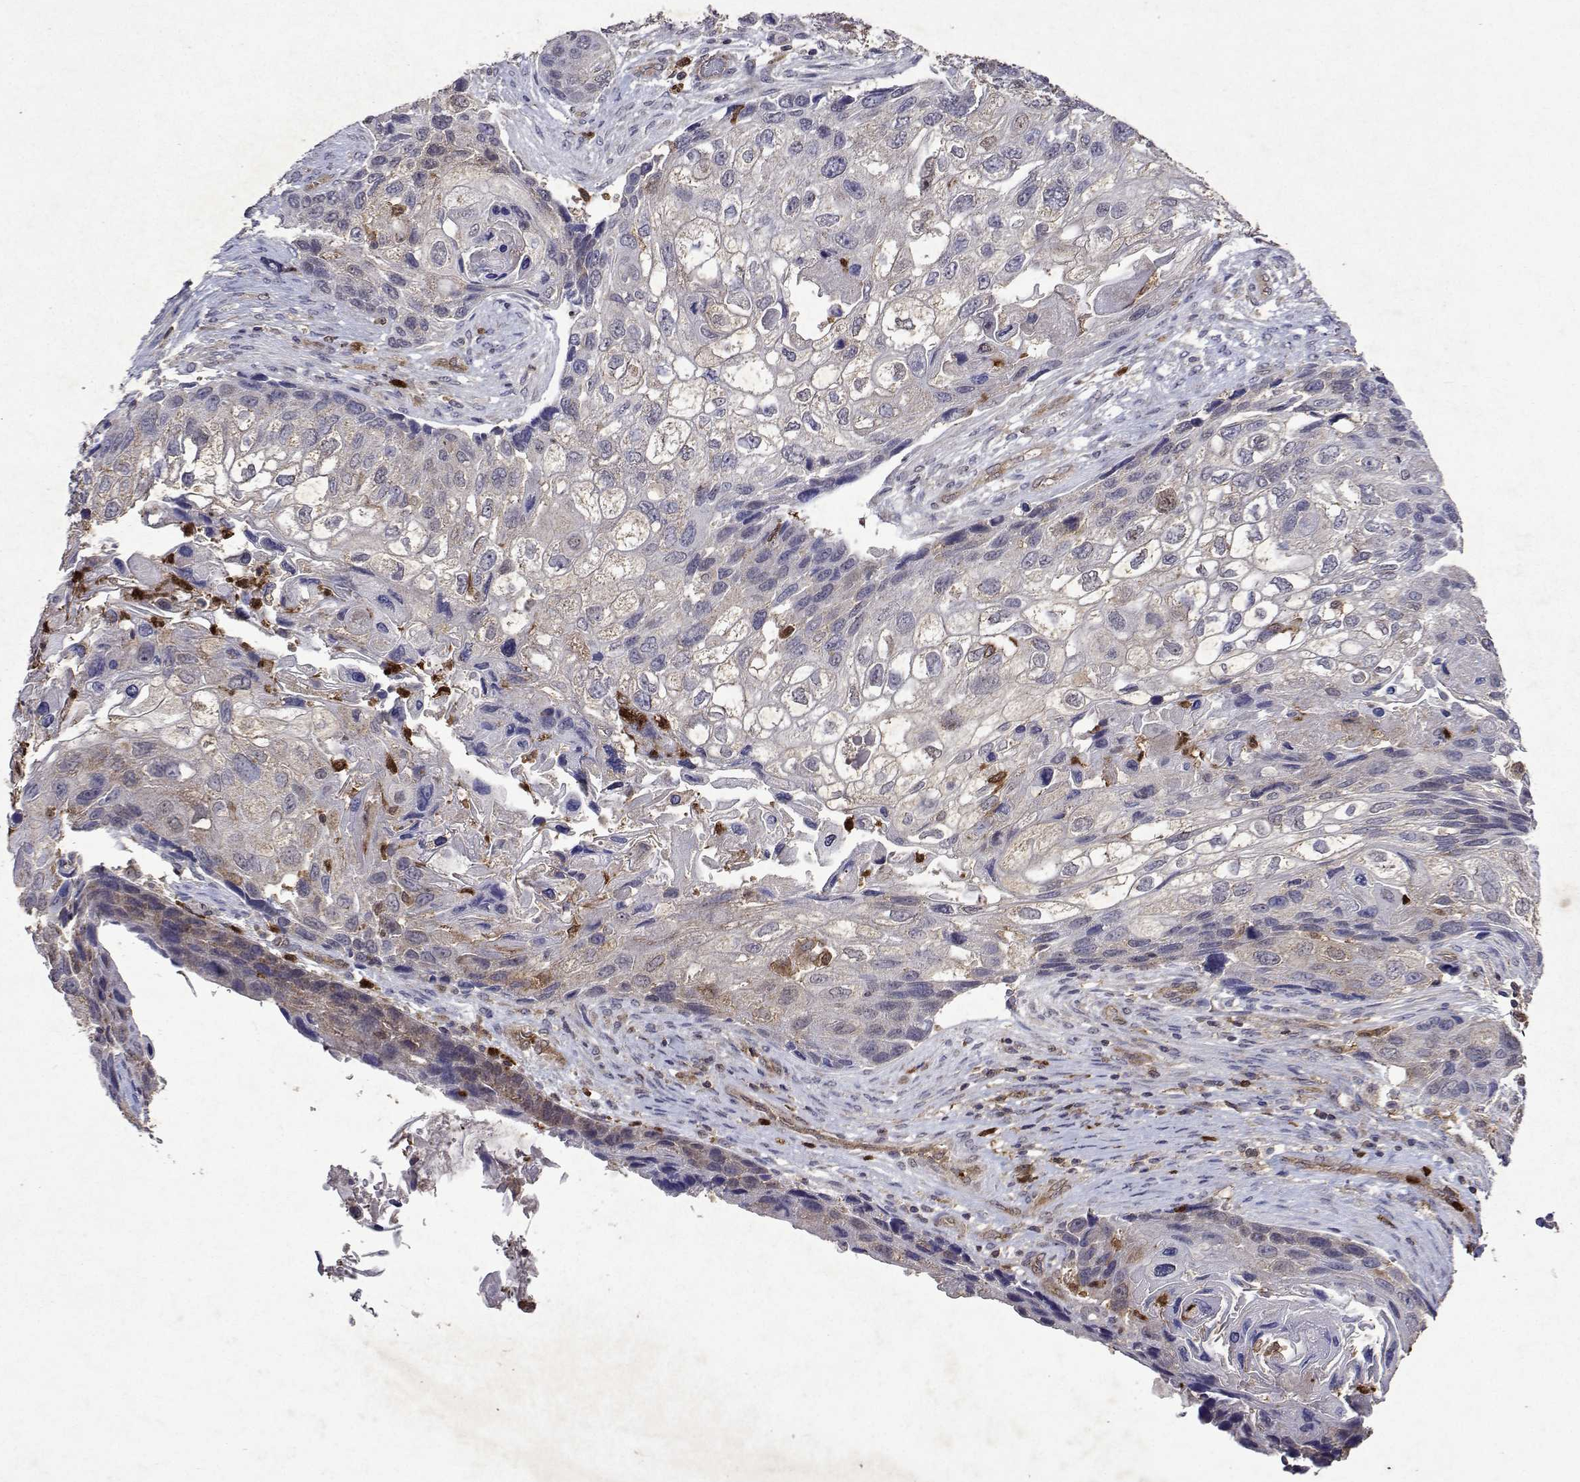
{"staining": {"intensity": "weak", "quantity": "25%-75%", "location": "cytoplasmic/membranous"}, "tissue": "lung cancer", "cell_type": "Tumor cells", "image_type": "cancer", "snomed": [{"axis": "morphology", "description": "Squamous cell carcinoma, NOS"}, {"axis": "topography", "description": "Lung"}], "caption": "Human lung cancer (squamous cell carcinoma) stained for a protein (brown) demonstrates weak cytoplasmic/membranous positive expression in about 25%-75% of tumor cells.", "gene": "APAF1", "patient": {"sex": "male", "age": 69}}